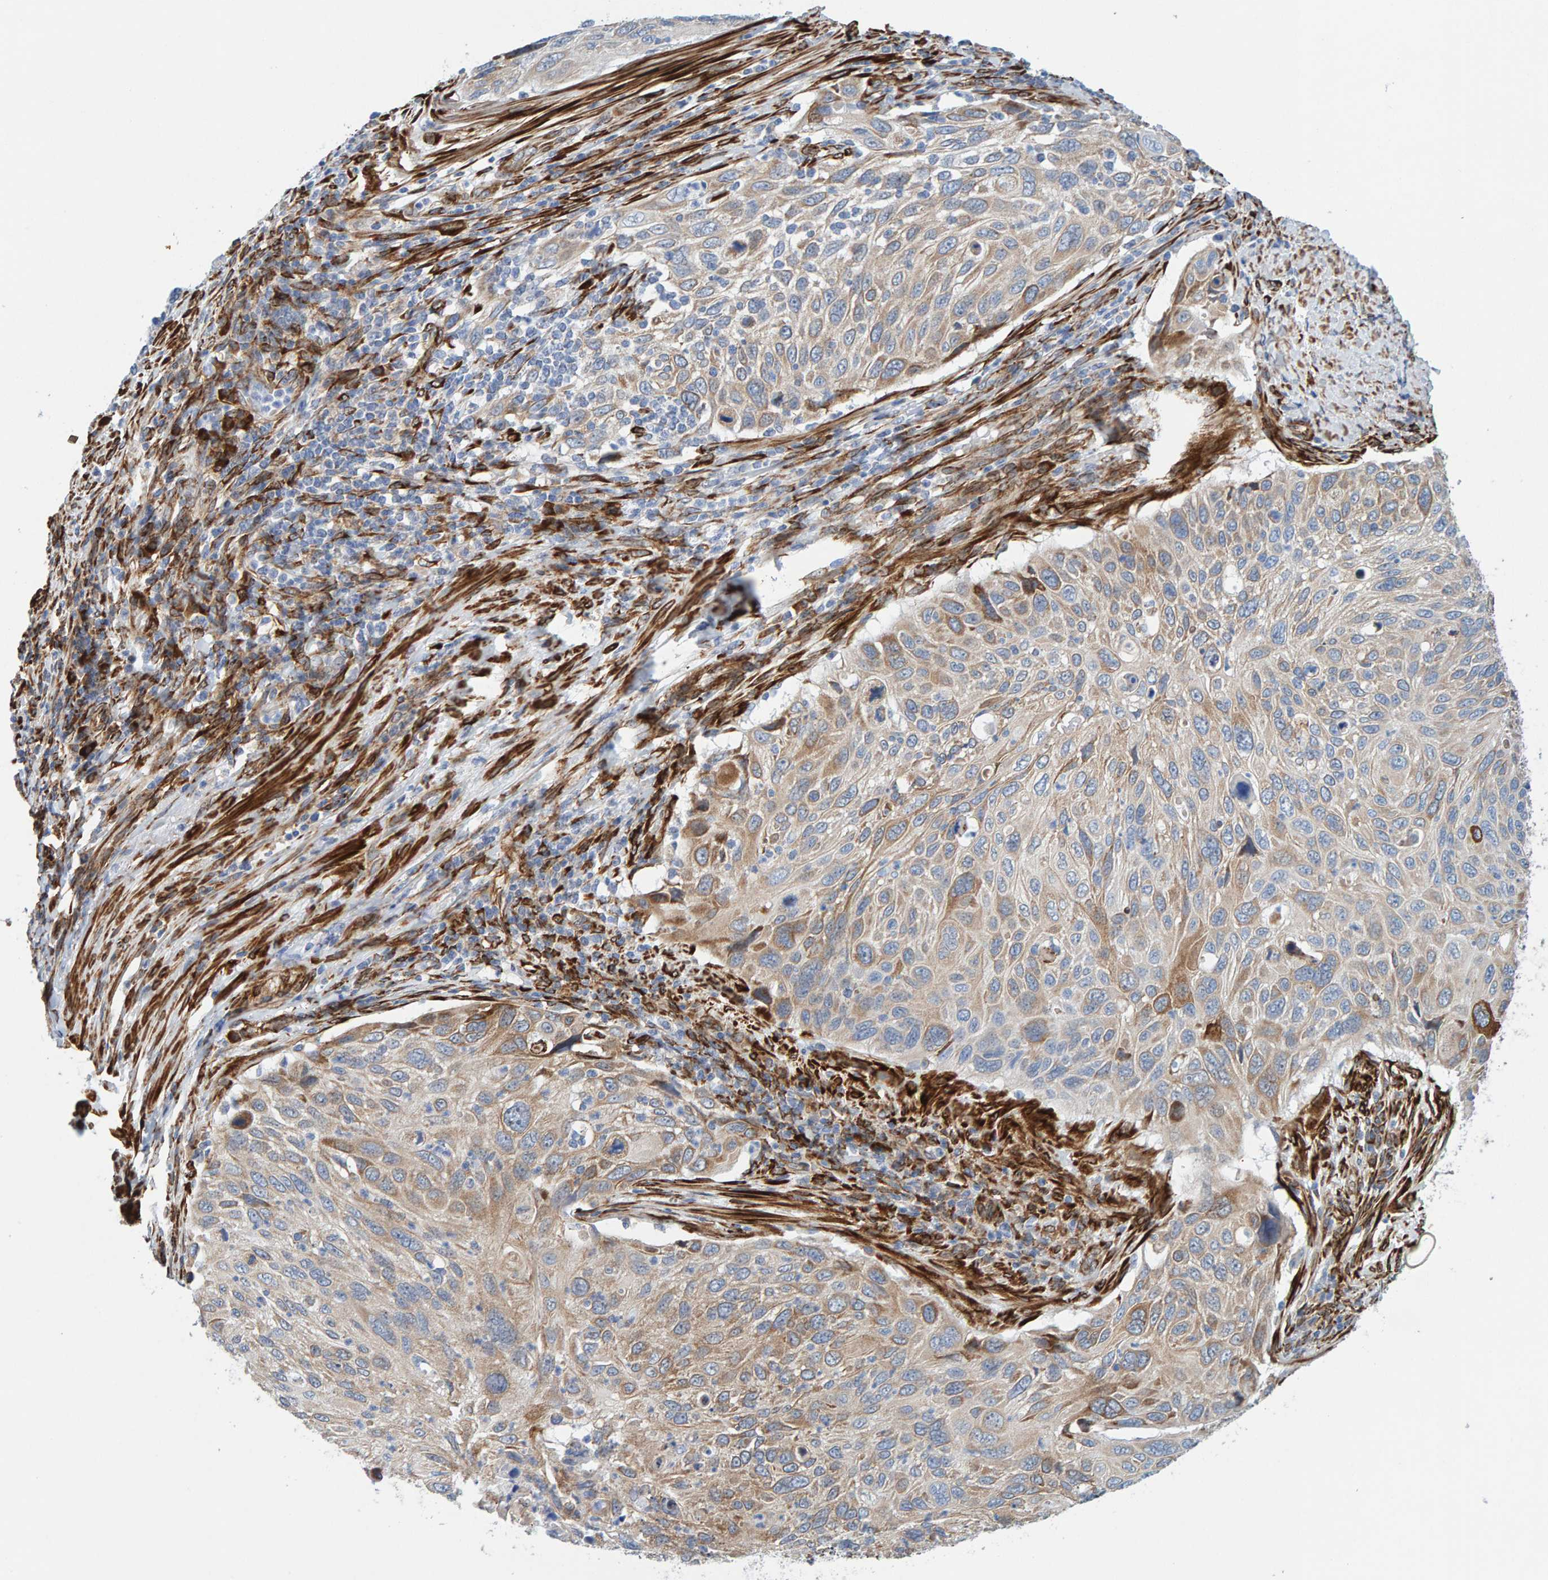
{"staining": {"intensity": "moderate", "quantity": "<25%", "location": "cytoplasmic/membranous"}, "tissue": "cervical cancer", "cell_type": "Tumor cells", "image_type": "cancer", "snomed": [{"axis": "morphology", "description": "Squamous cell carcinoma, NOS"}, {"axis": "topography", "description": "Cervix"}], "caption": "Immunohistochemical staining of cervical cancer reveals moderate cytoplasmic/membranous protein expression in about <25% of tumor cells. (brown staining indicates protein expression, while blue staining denotes nuclei).", "gene": "MMP16", "patient": {"sex": "female", "age": 70}}